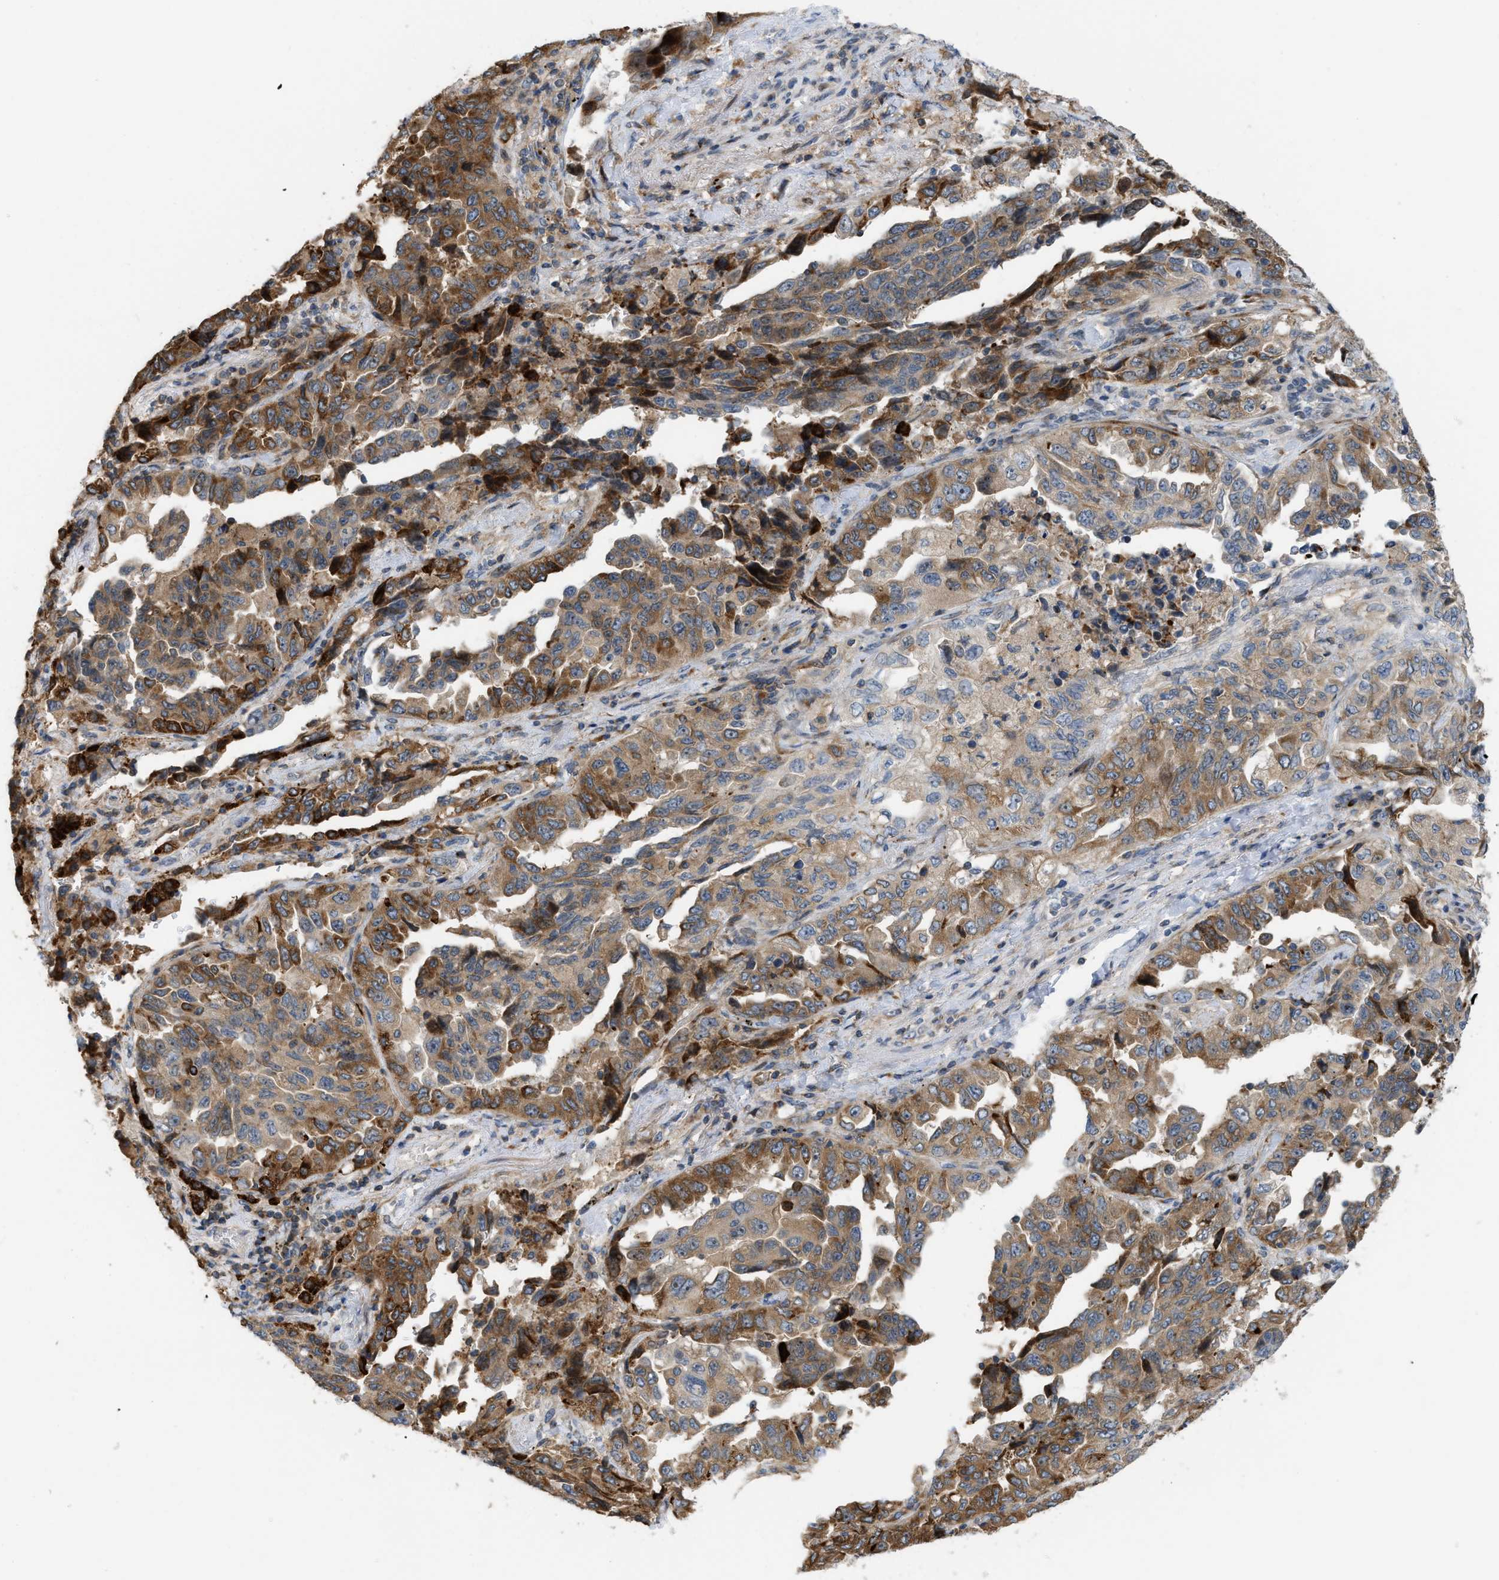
{"staining": {"intensity": "moderate", "quantity": ">75%", "location": "cytoplasmic/membranous"}, "tissue": "lung cancer", "cell_type": "Tumor cells", "image_type": "cancer", "snomed": [{"axis": "morphology", "description": "Adenocarcinoma, NOS"}, {"axis": "topography", "description": "Lung"}], "caption": "This histopathology image displays immunohistochemistry (IHC) staining of lung adenocarcinoma, with medium moderate cytoplasmic/membranous staining in about >75% of tumor cells.", "gene": "DIPK1A", "patient": {"sex": "female", "age": 51}}